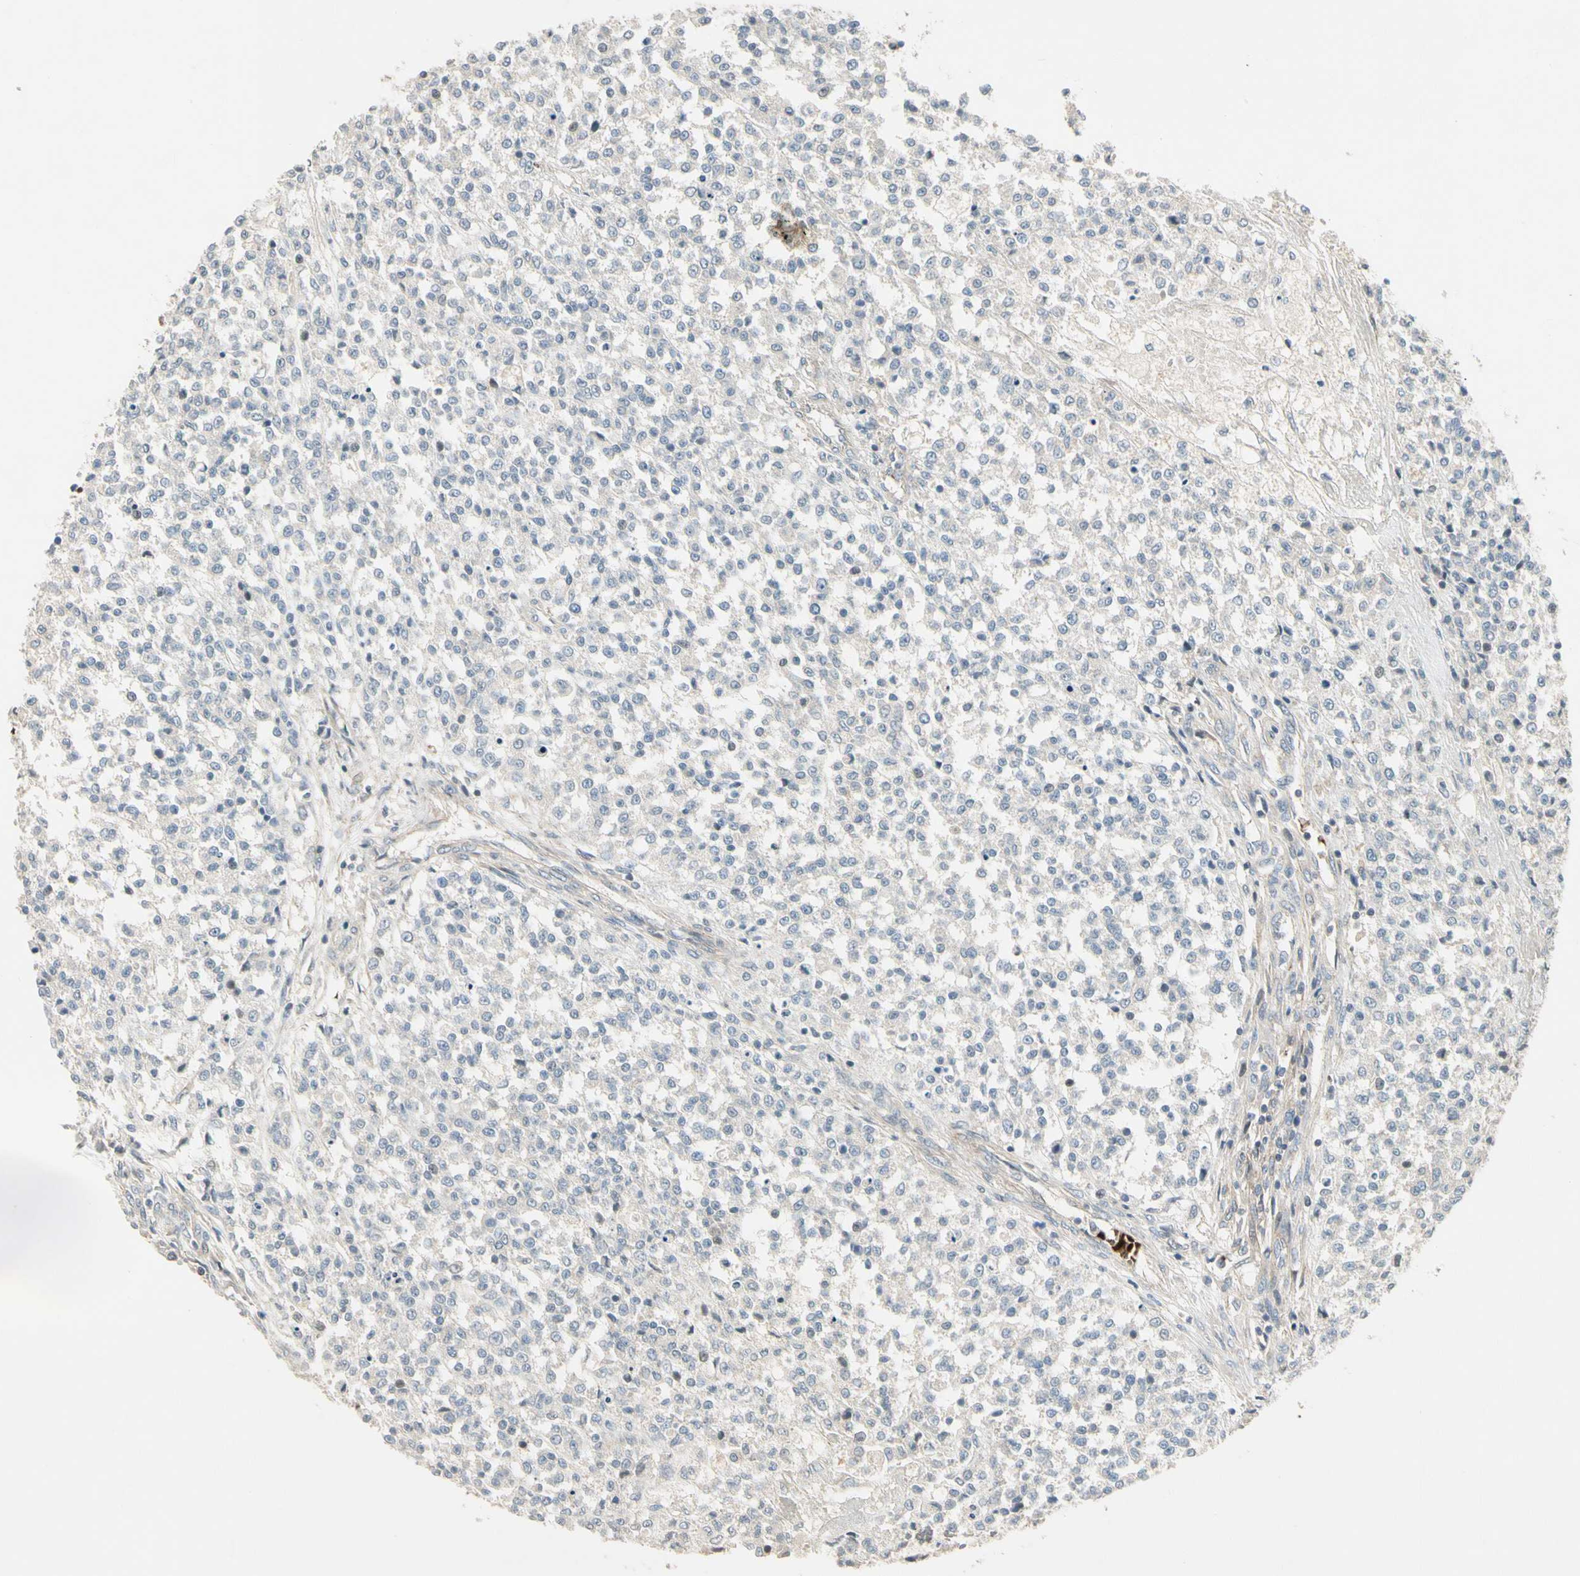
{"staining": {"intensity": "negative", "quantity": "none", "location": "none"}, "tissue": "testis cancer", "cell_type": "Tumor cells", "image_type": "cancer", "snomed": [{"axis": "morphology", "description": "Seminoma, NOS"}, {"axis": "topography", "description": "Testis"}], "caption": "Image shows no protein positivity in tumor cells of testis cancer tissue. (Stains: DAB (3,3'-diaminobenzidine) immunohistochemistry with hematoxylin counter stain, Microscopy: brightfield microscopy at high magnification).", "gene": "PPP3CB", "patient": {"sex": "male", "age": 59}}